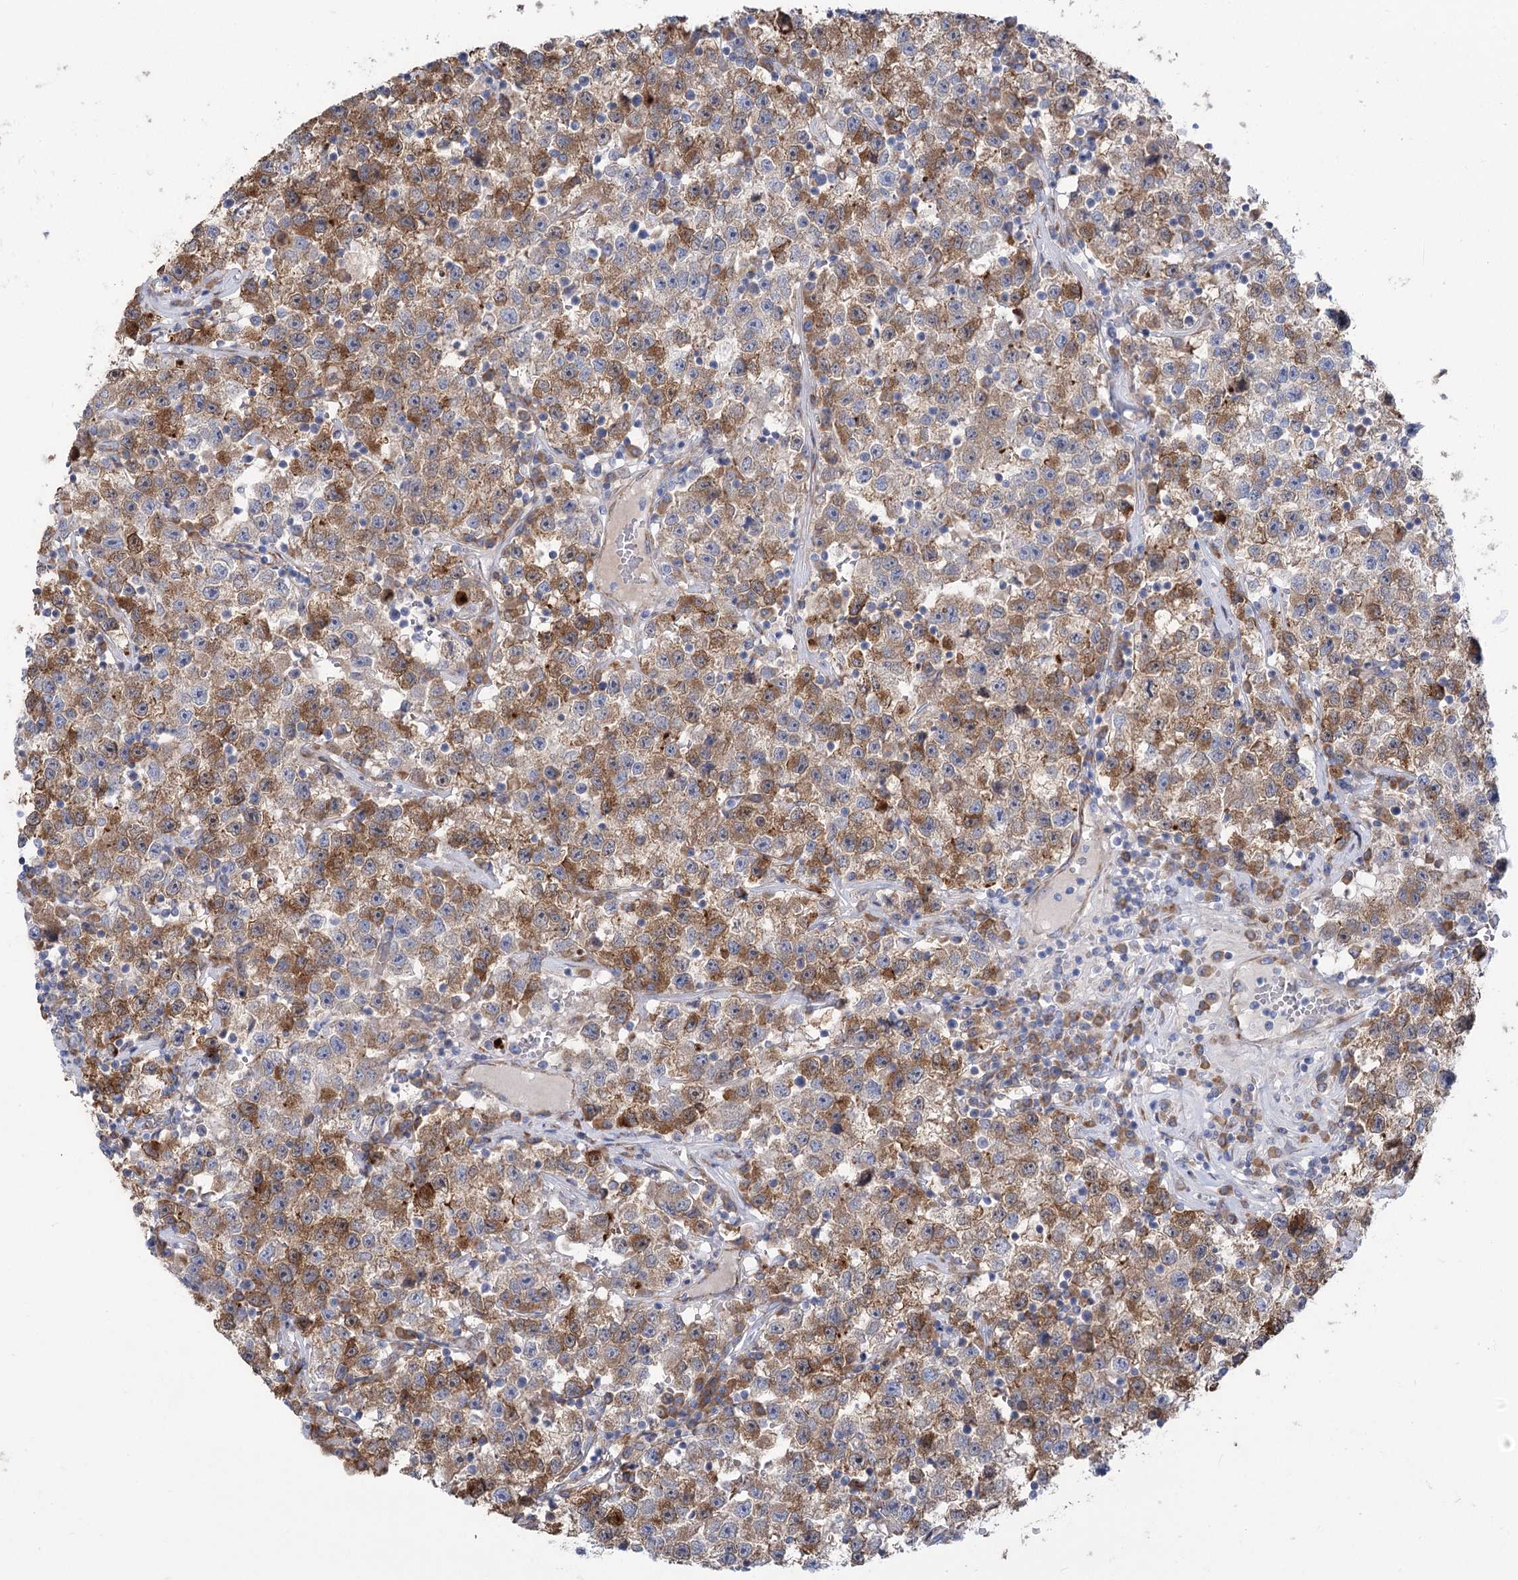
{"staining": {"intensity": "moderate", "quantity": ">75%", "location": "cytoplasmic/membranous"}, "tissue": "testis cancer", "cell_type": "Tumor cells", "image_type": "cancer", "snomed": [{"axis": "morphology", "description": "Seminoma, NOS"}, {"axis": "topography", "description": "Testis"}], "caption": "Seminoma (testis) stained with IHC exhibits moderate cytoplasmic/membranous positivity in about >75% of tumor cells.", "gene": "STT3B", "patient": {"sex": "male", "age": 22}}